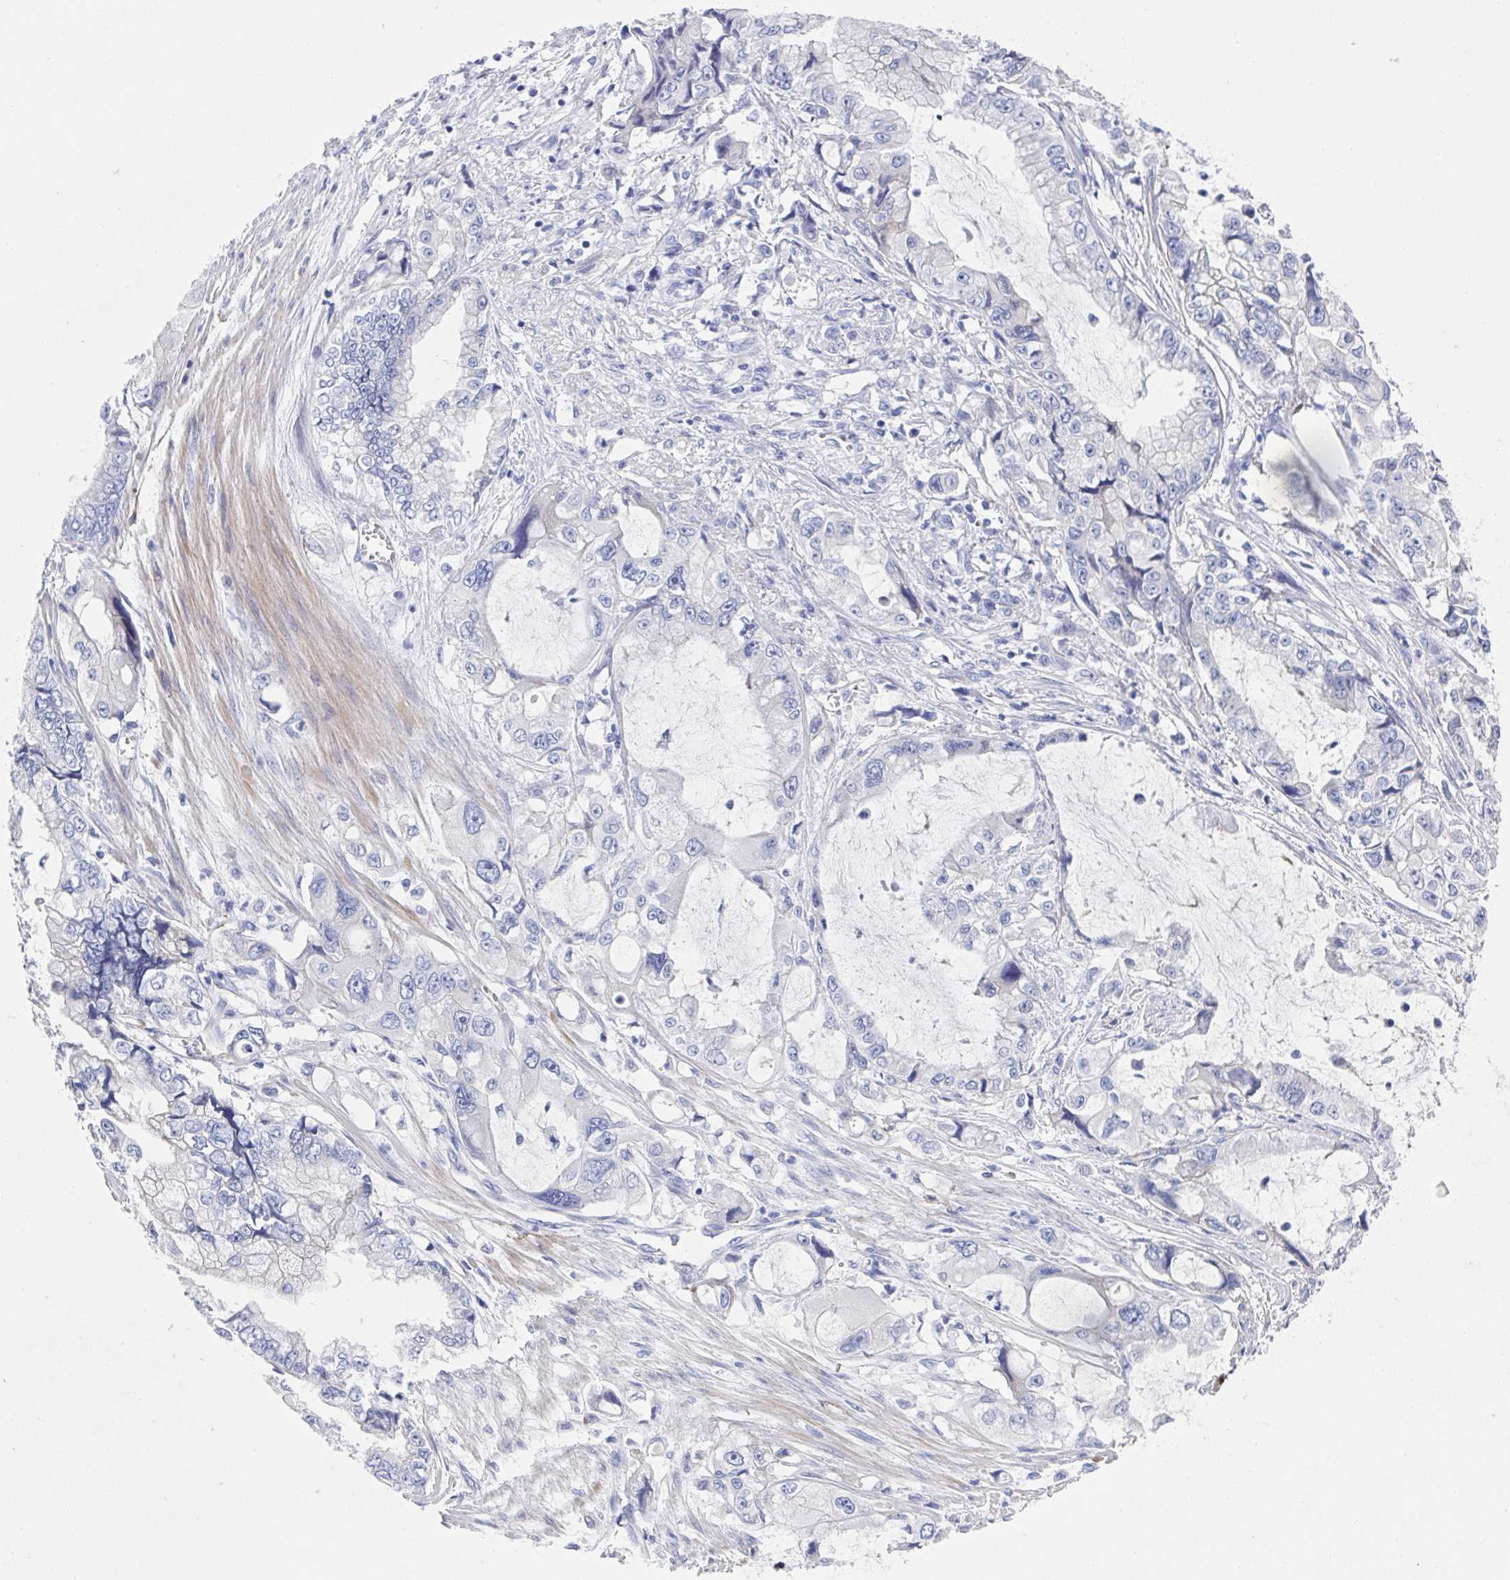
{"staining": {"intensity": "negative", "quantity": "none", "location": "none"}, "tissue": "stomach cancer", "cell_type": "Tumor cells", "image_type": "cancer", "snomed": [{"axis": "morphology", "description": "Adenocarcinoma, NOS"}, {"axis": "topography", "description": "Pancreas"}, {"axis": "topography", "description": "Stomach, upper"}, {"axis": "topography", "description": "Stomach"}], "caption": "Immunohistochemistry (IHC) micrograph of neoplastic tissue: human adenocarcinoma (stomach) stained with DAB demonstrates no significant protein expression in tumor cells.", "gene": "CDH2", "patient": {"sex": "male", "age": 77}}